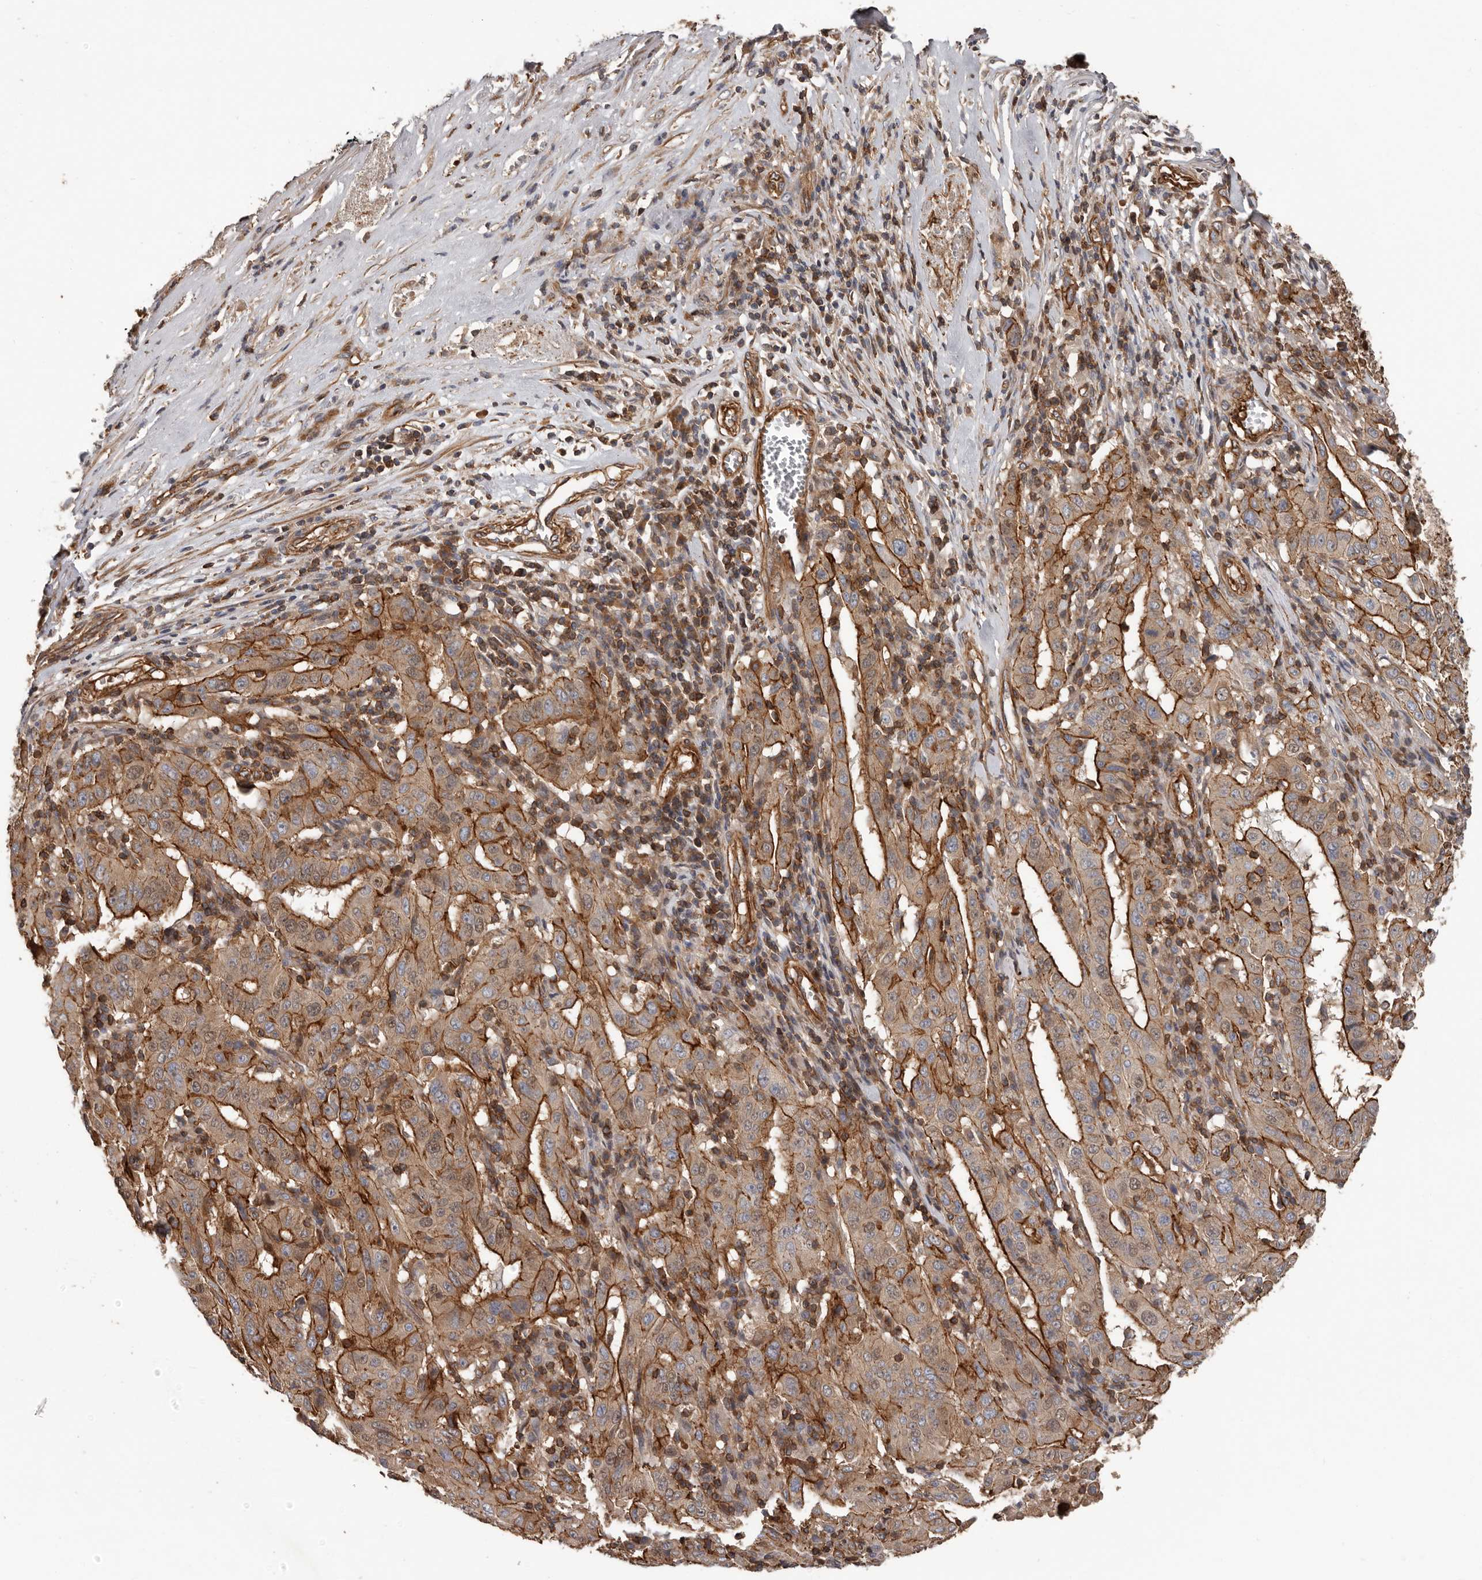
{"staining": {"intensity": "strong", "quantity": ">75%", "location": "cytoplasmic/membranous"}, "tissue": "pancreatic cancer", "cell_type": "Tumor cells", "image_type": "cancer", "snomed": [{"axis": "morphology", "description": "Adenocarcinoma, NOS"}, {"axis": "topography", "description": "Pancreas"}], "caption": "Immunohistochemistry (DAB (3,3'-diaminobenzidine)) staining of human adenocarcinoma (pancreatic) displays strong cytoplasmic/membranous protein expression in about >75% of tumor cells.", "gene": "PNRC2", "patient": {"sex": "male", "age": 63}}